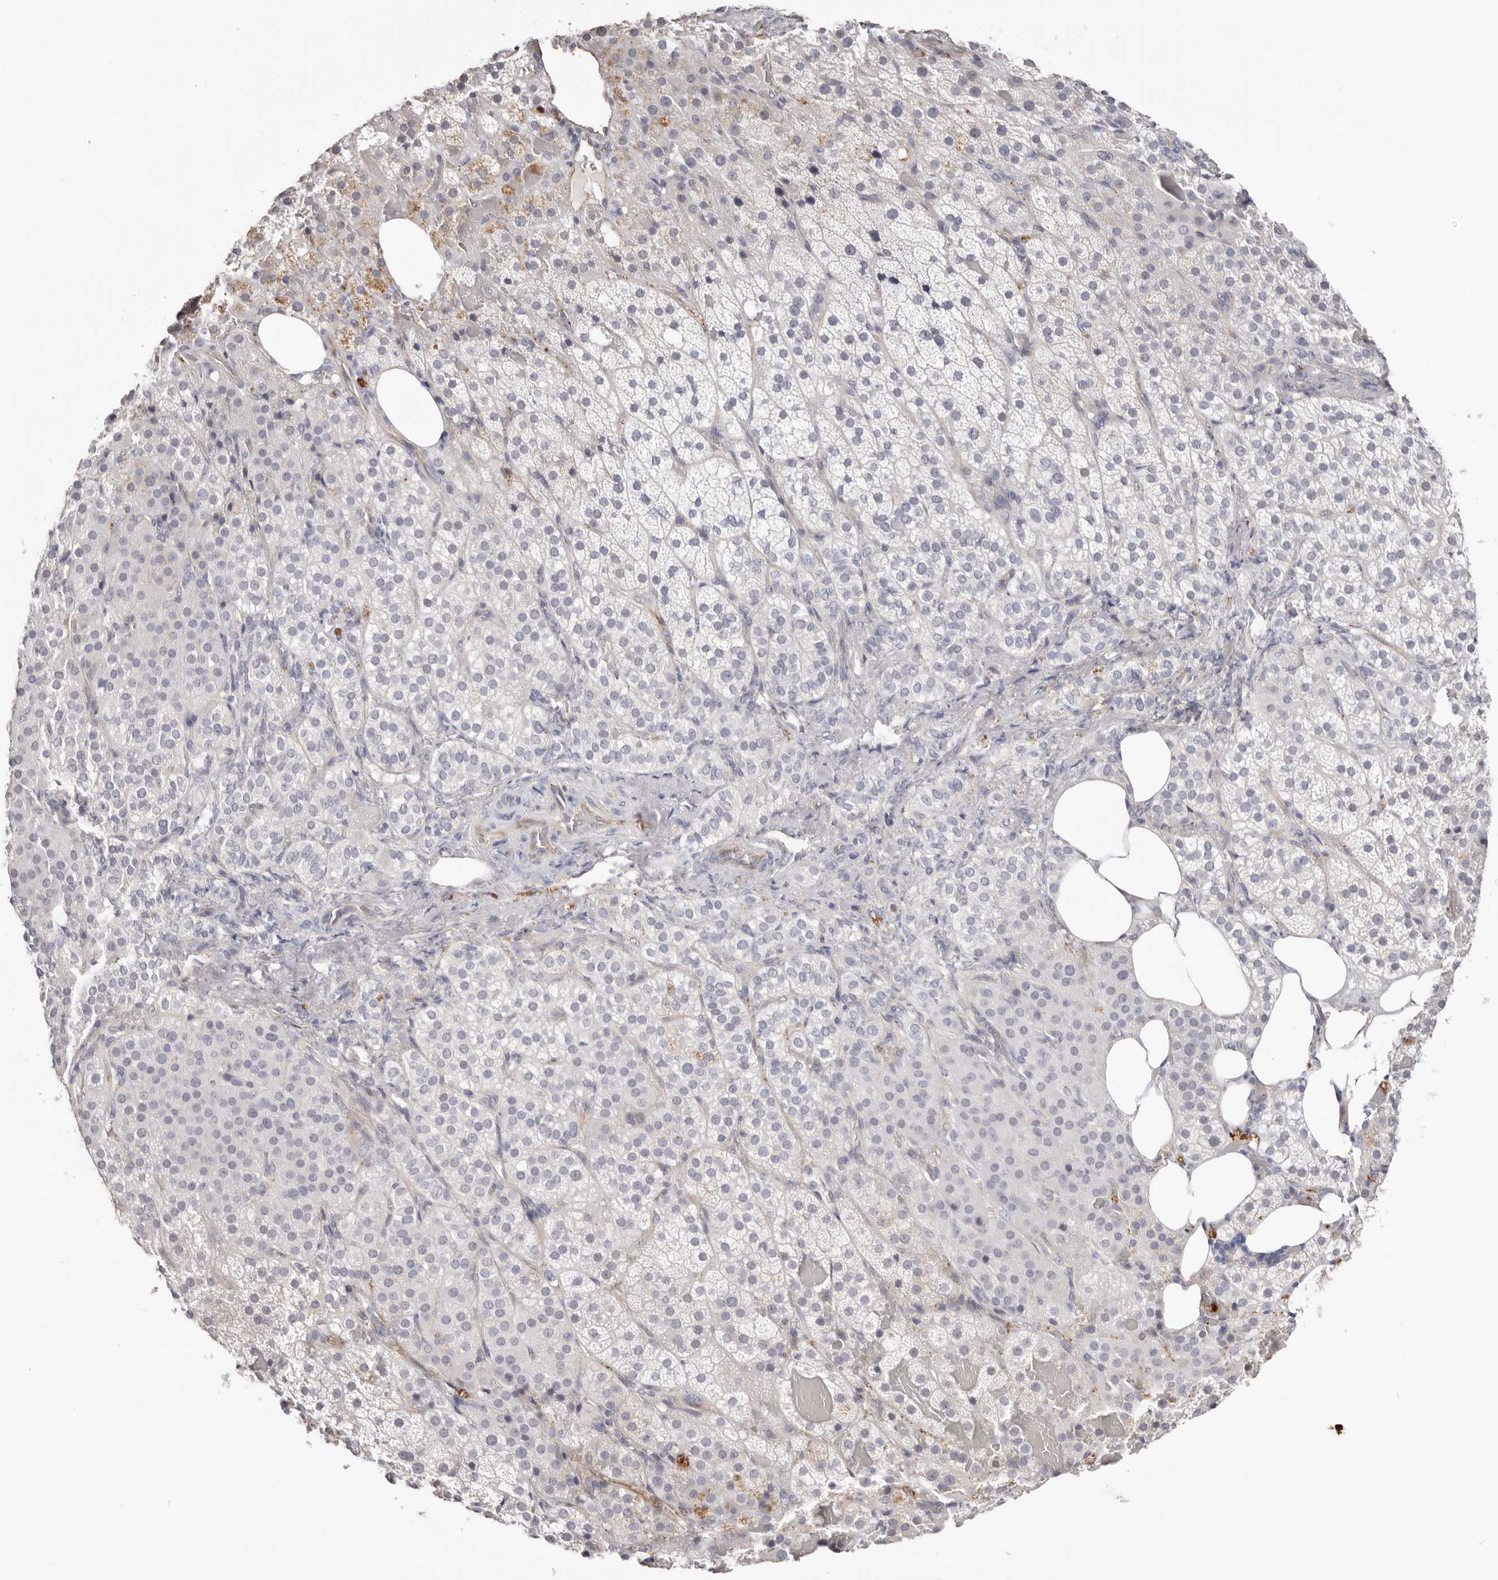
{"staining": {"intensity": "moderate", "quantity": "<25%", "location": "cytoplasmic/membranous"}, "tissue": "adrenal gland", "cell_type": "Glandular cells", "image_type": "normal", "snomed": [{"axis": "morphology", "description": "Normal tissue, NOS"}, {"axis": "topography", "description": "Adrenal gland"}], "caption": "Protein staining of unremarkable adrenal gland exhibits moderate cytoplasmic/membranous expression in approximately <25% of glandular cells. (DAB = brown stain, brightfield microscopy at high magnification).", "gene": "PKDCC", "patient": {"sex": "female", "age": 59}}